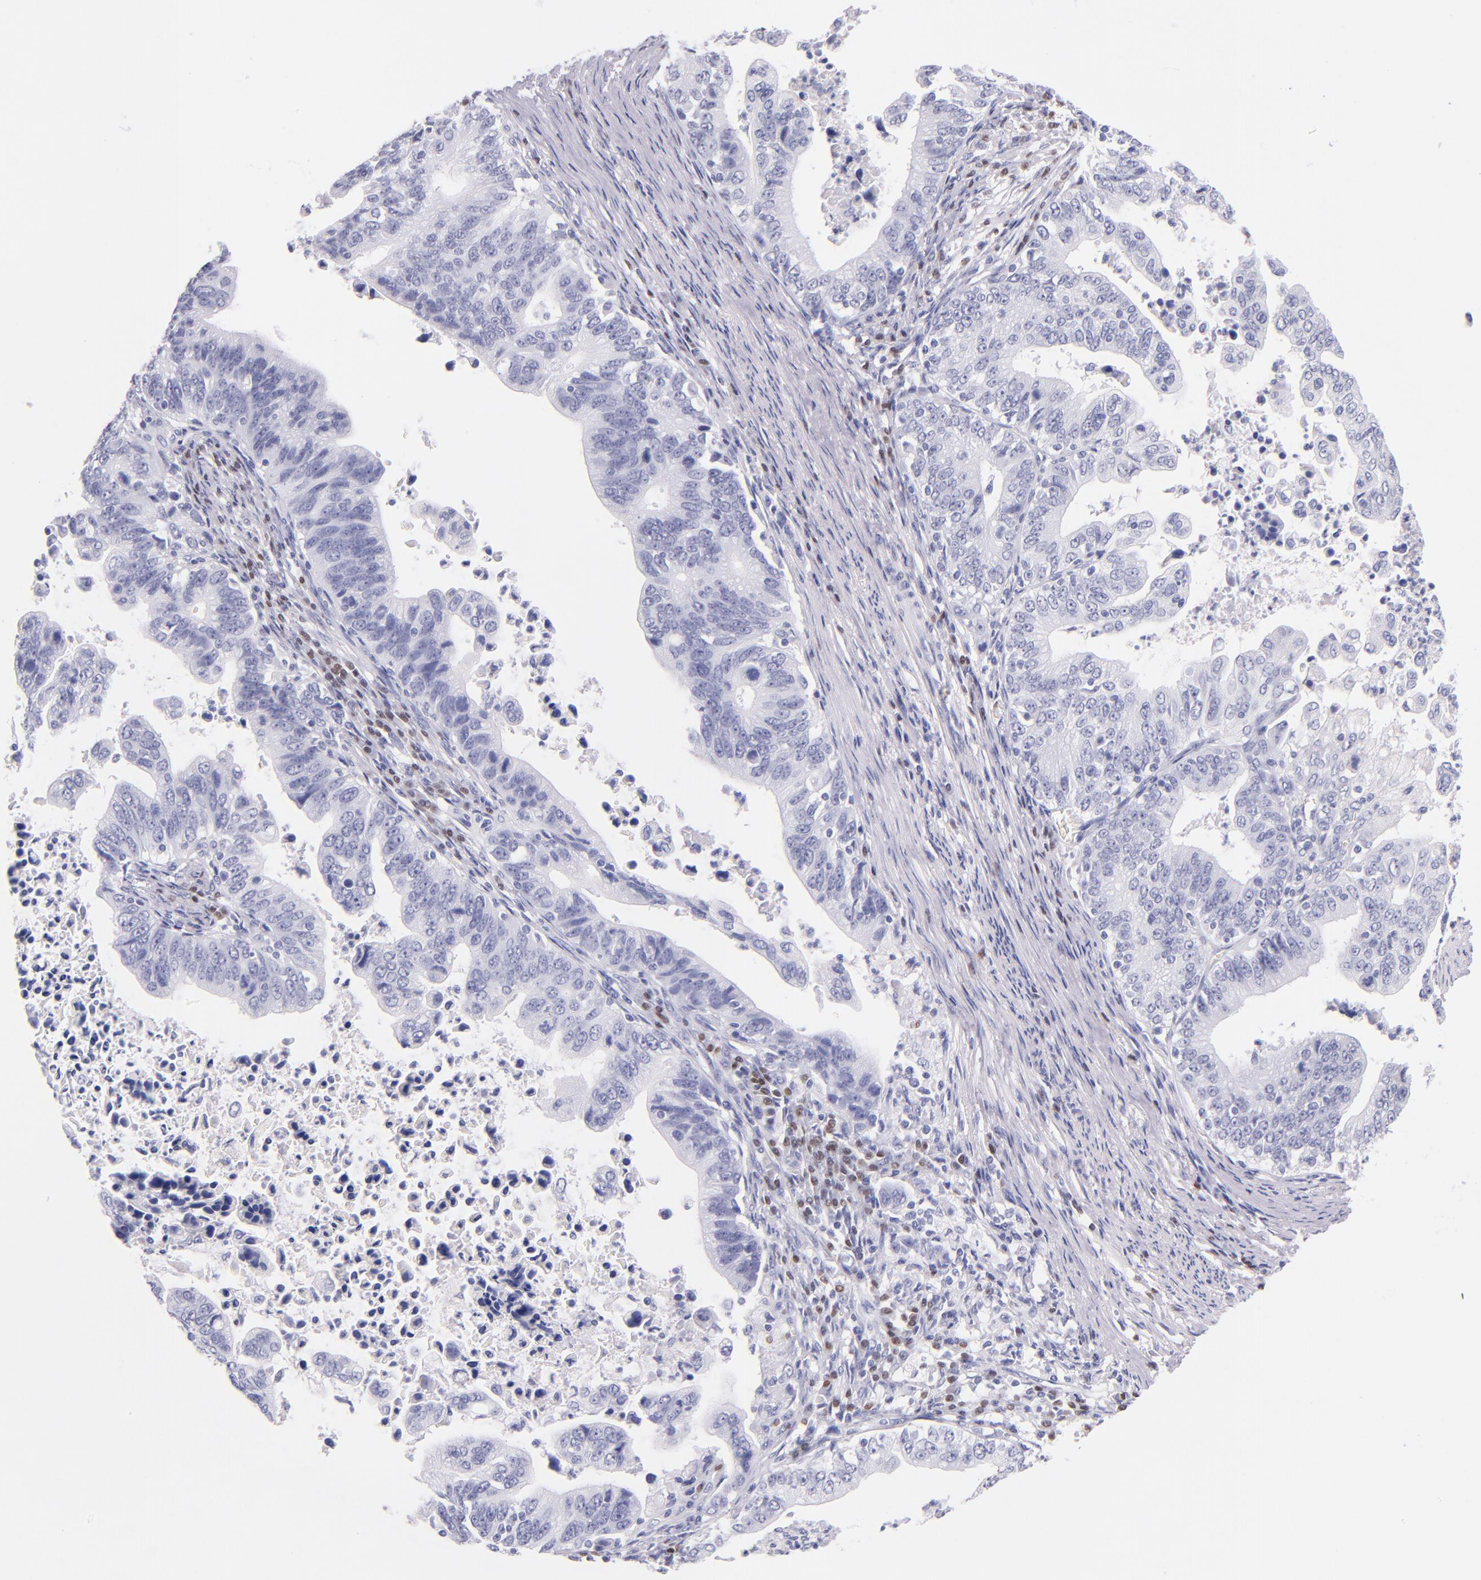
{"staining": {"intensity": "negative", "quantity": "none", "location": "none"}, "tissue": "stomach cancer", "cell_type": "Tumor cells", "image_type": "cancer", "snomed": [{"axis": "morphology", "description": "Adenocarcinoma, NOS"}, {"axis": "topography", "description": "Stomach, upper"}], "caption": "IHC histopathology image of neoplastic tissue: stomach cancer (adenocarcinoma) stained with DAB (3,3'-diaminobenzidine) displays no significant protein staining in tumor cells. (DAB (3,3'-diaminobenzidine) immunohistochemistry, high magnification).", "gene": "IRF4", "patient": {"sex": "female", "age": 50}}